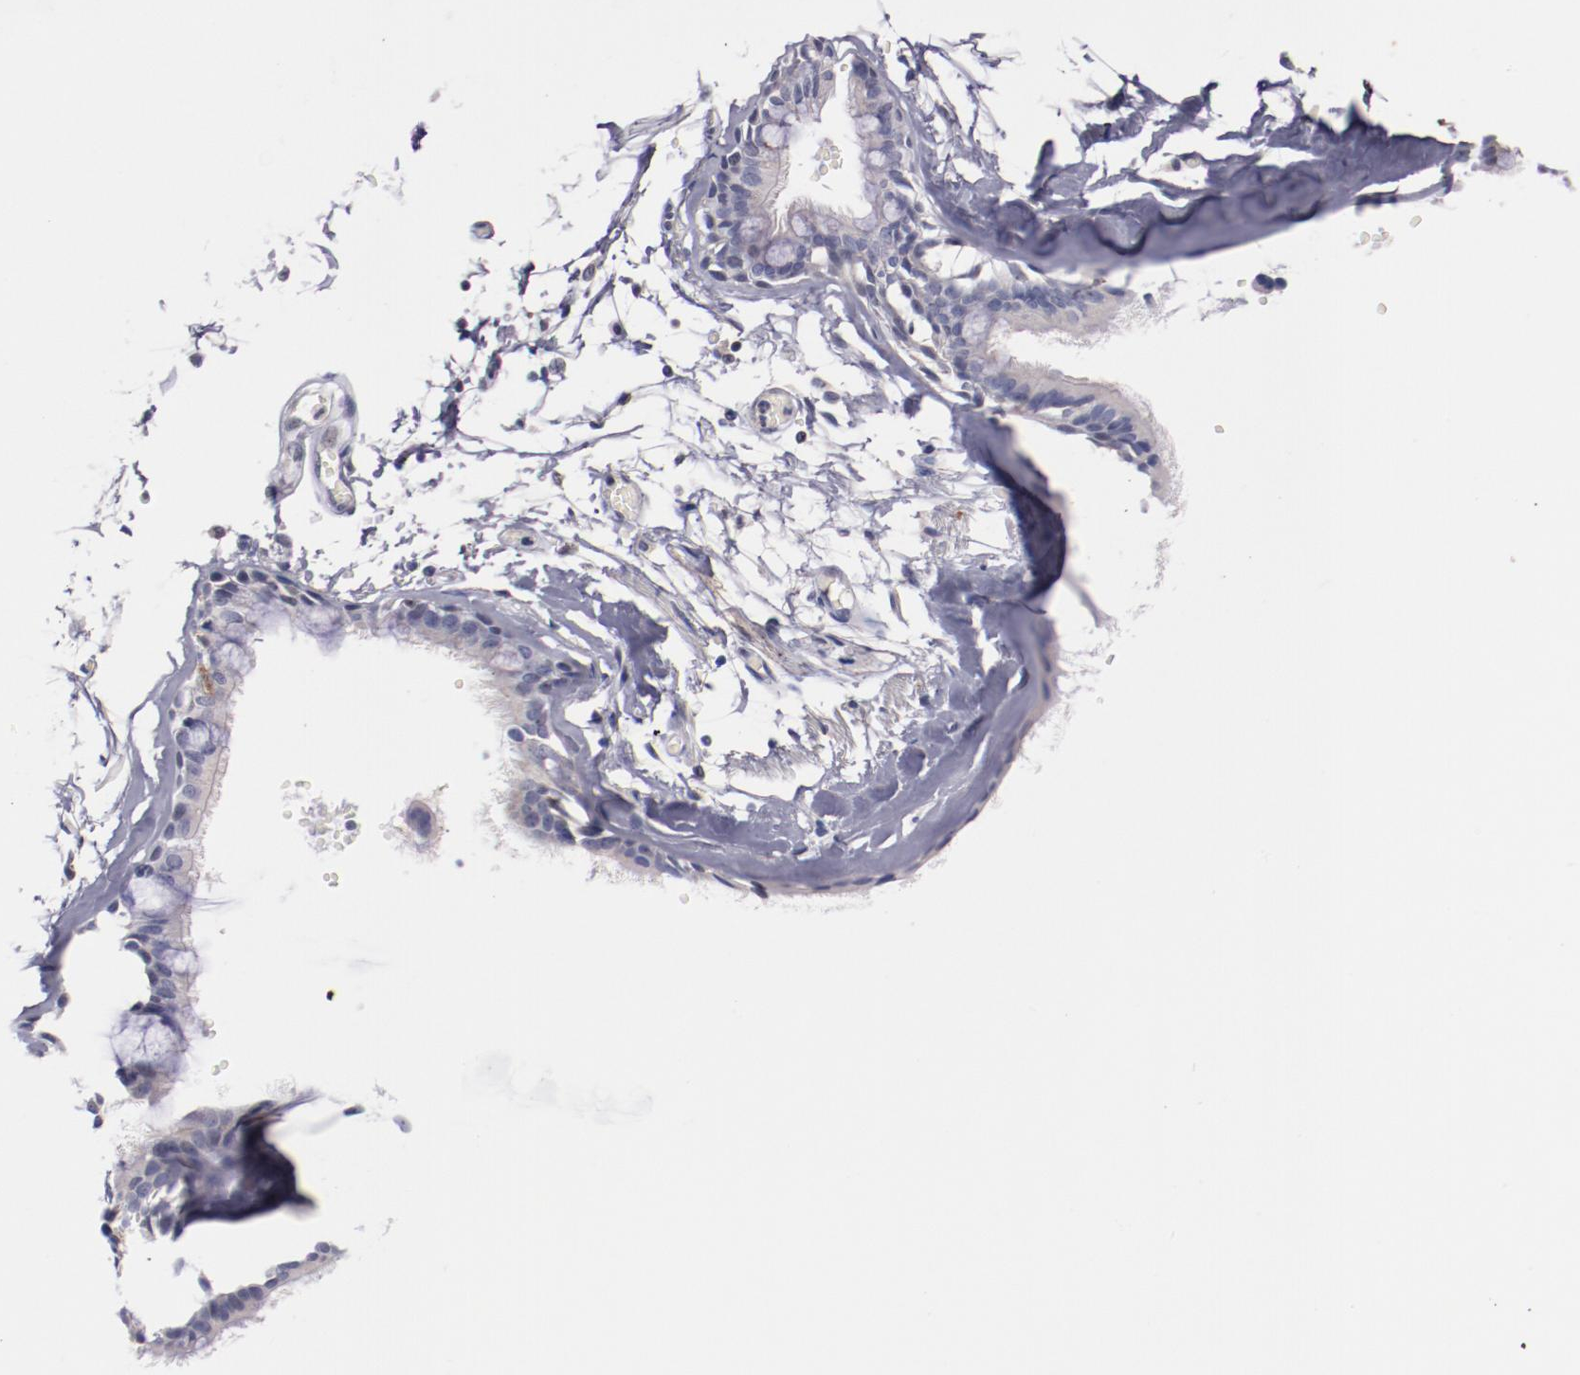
{"staining": {"intensity": "weak", "quantity": ">75%", "location": "cytoplasmic/membranous"}, "tissue": "bronchus", "cell_type": "Respiratory epithelial cells", "image_type": "normal", "snomed": [{"axis": "morphology", "description": "Normal tissue, NOS"}, {"axis": "topography", "description": "Bronchus"}, {"axis": "topography", "description": "Lung"}], "caption": "High-power microscopy captured an immunohistochemistry photomicrograph of benign bronchus, revealing weak cytoplasmic/membranous staining in about >75% of respiratory epithelial cells.", "gene": "SYP", "patient": {"sex": "female", "age": 56}}